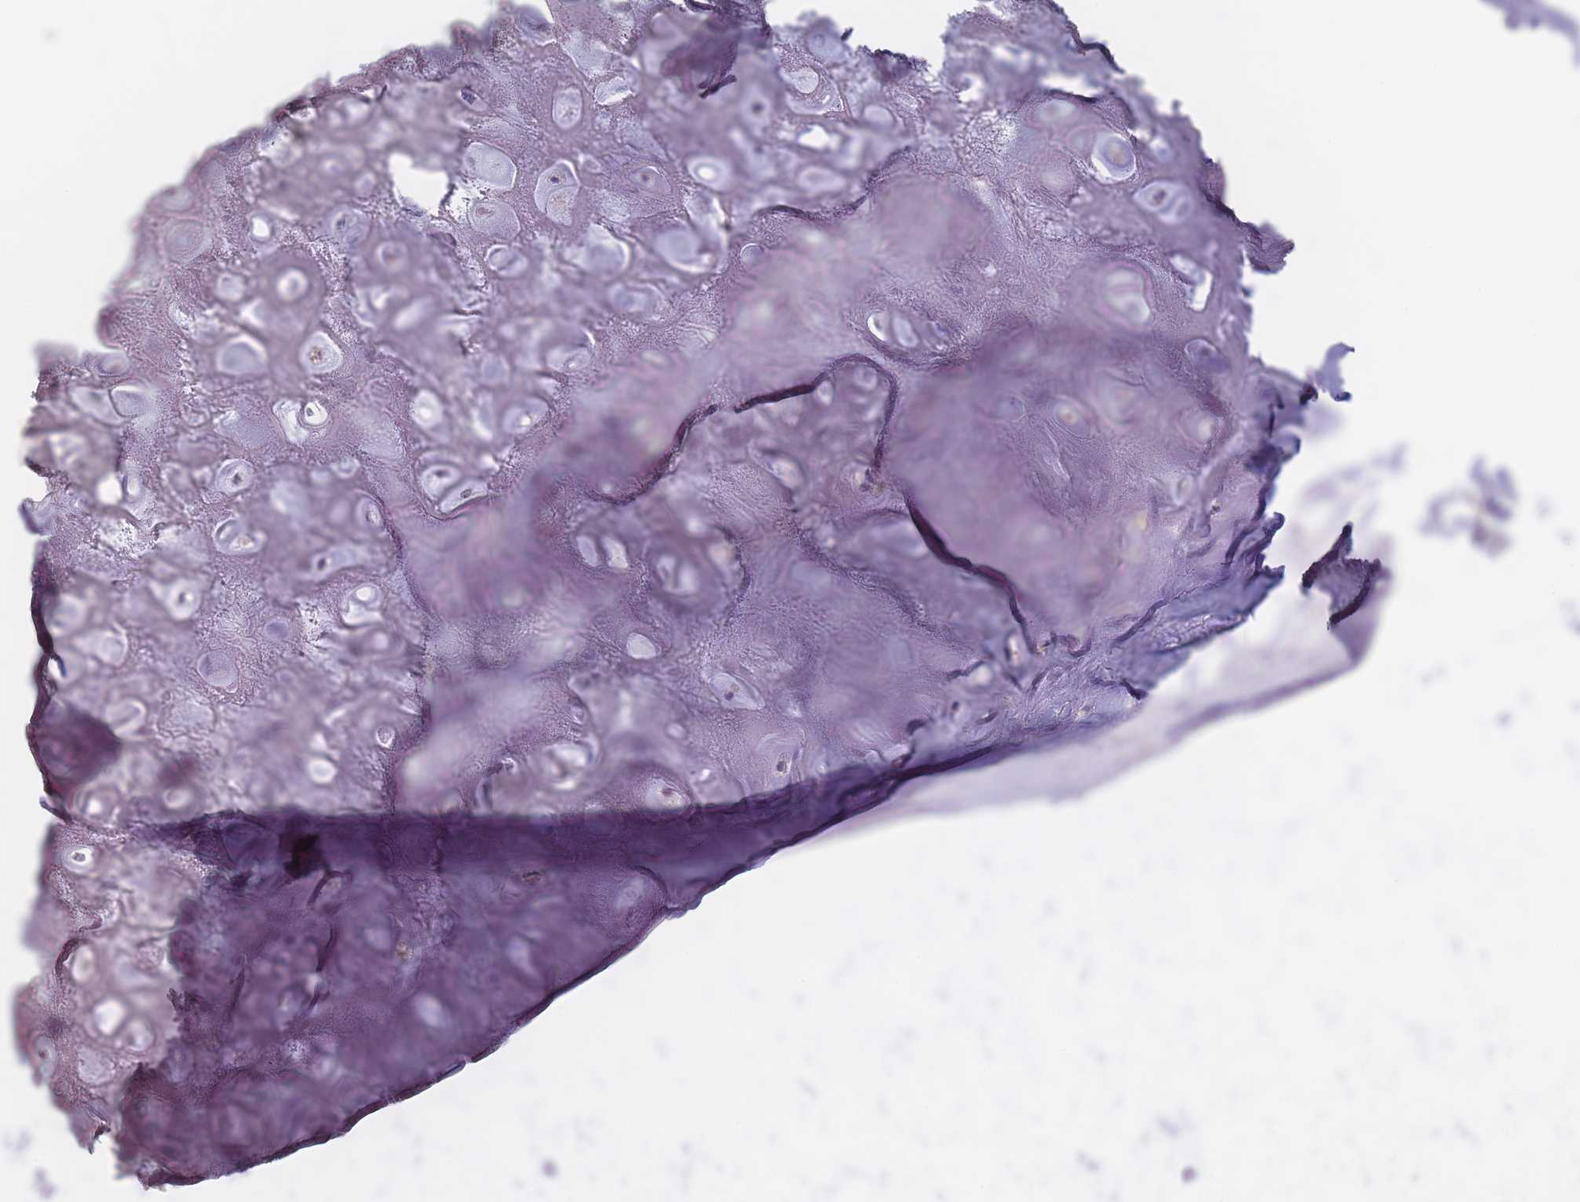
{"staining": {"intensity": "weak", "quantity": "<25%", "location": "cytoplasmic/membranous"}, "tissue": "soft tissue", "cell_type": "Chondrocytes", "image_type": "normal", "snomed": [{"axis": "morphology", "description": "Normal tissue, NOS"}, {"axis": "topography", "description": "Cartilage tissue"}], "caption": "Immunohistochemistry (IHC) histopathology image of benign soft tissue stained for a protein (brown), which reveals no expression in chondrocytes. The staining was performed using DAB to visualize the protein expression in brown, while the nuclei were stained in blue with hematoxylin (Magnification: 20x).", "gene": "SERPINB3", "patient": {"sex": "male", "age": 81}}